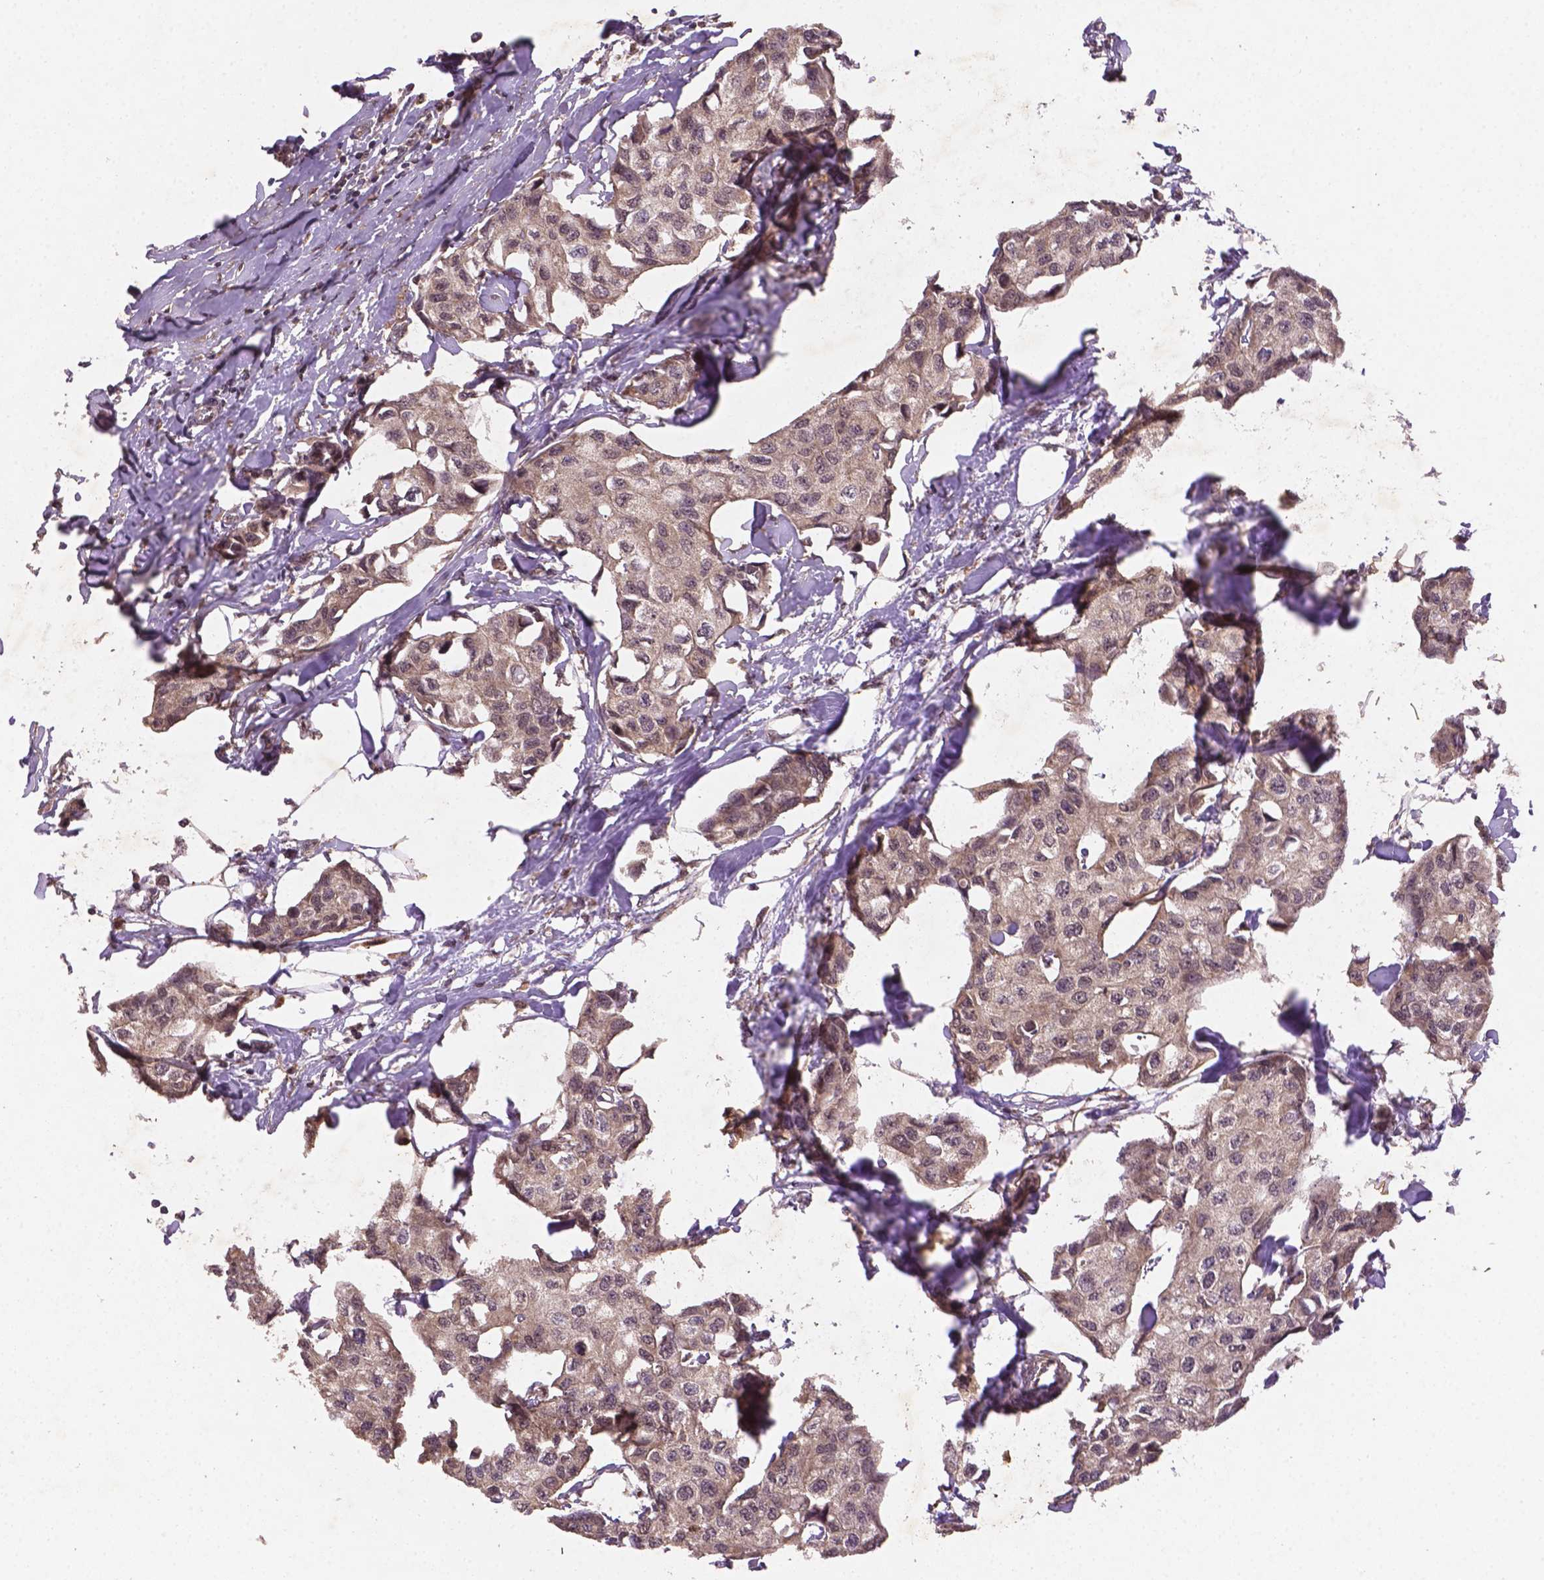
{"staining": {"intensity": "weak", "quantity": ">75%", "location": "cytoplasmic/membranous,nuclear"}, "tissue": "breast cancer", "cell_type": "Tumor cells", "image_type": "cancer", "snomed": [{"axis": "morphology", "description": "Duct carcinoma"}, {"axis": "topography", "description": "Breast"}], "caption": "This is an image of immunohistochemistry staining of breast intraductal carcinoma, which shows weak staining in the cytoplasmic/membranous and nuclear of tumor cells.", "gene": "NIPAL2", "patient": {"sex": "female", "age": 80}}